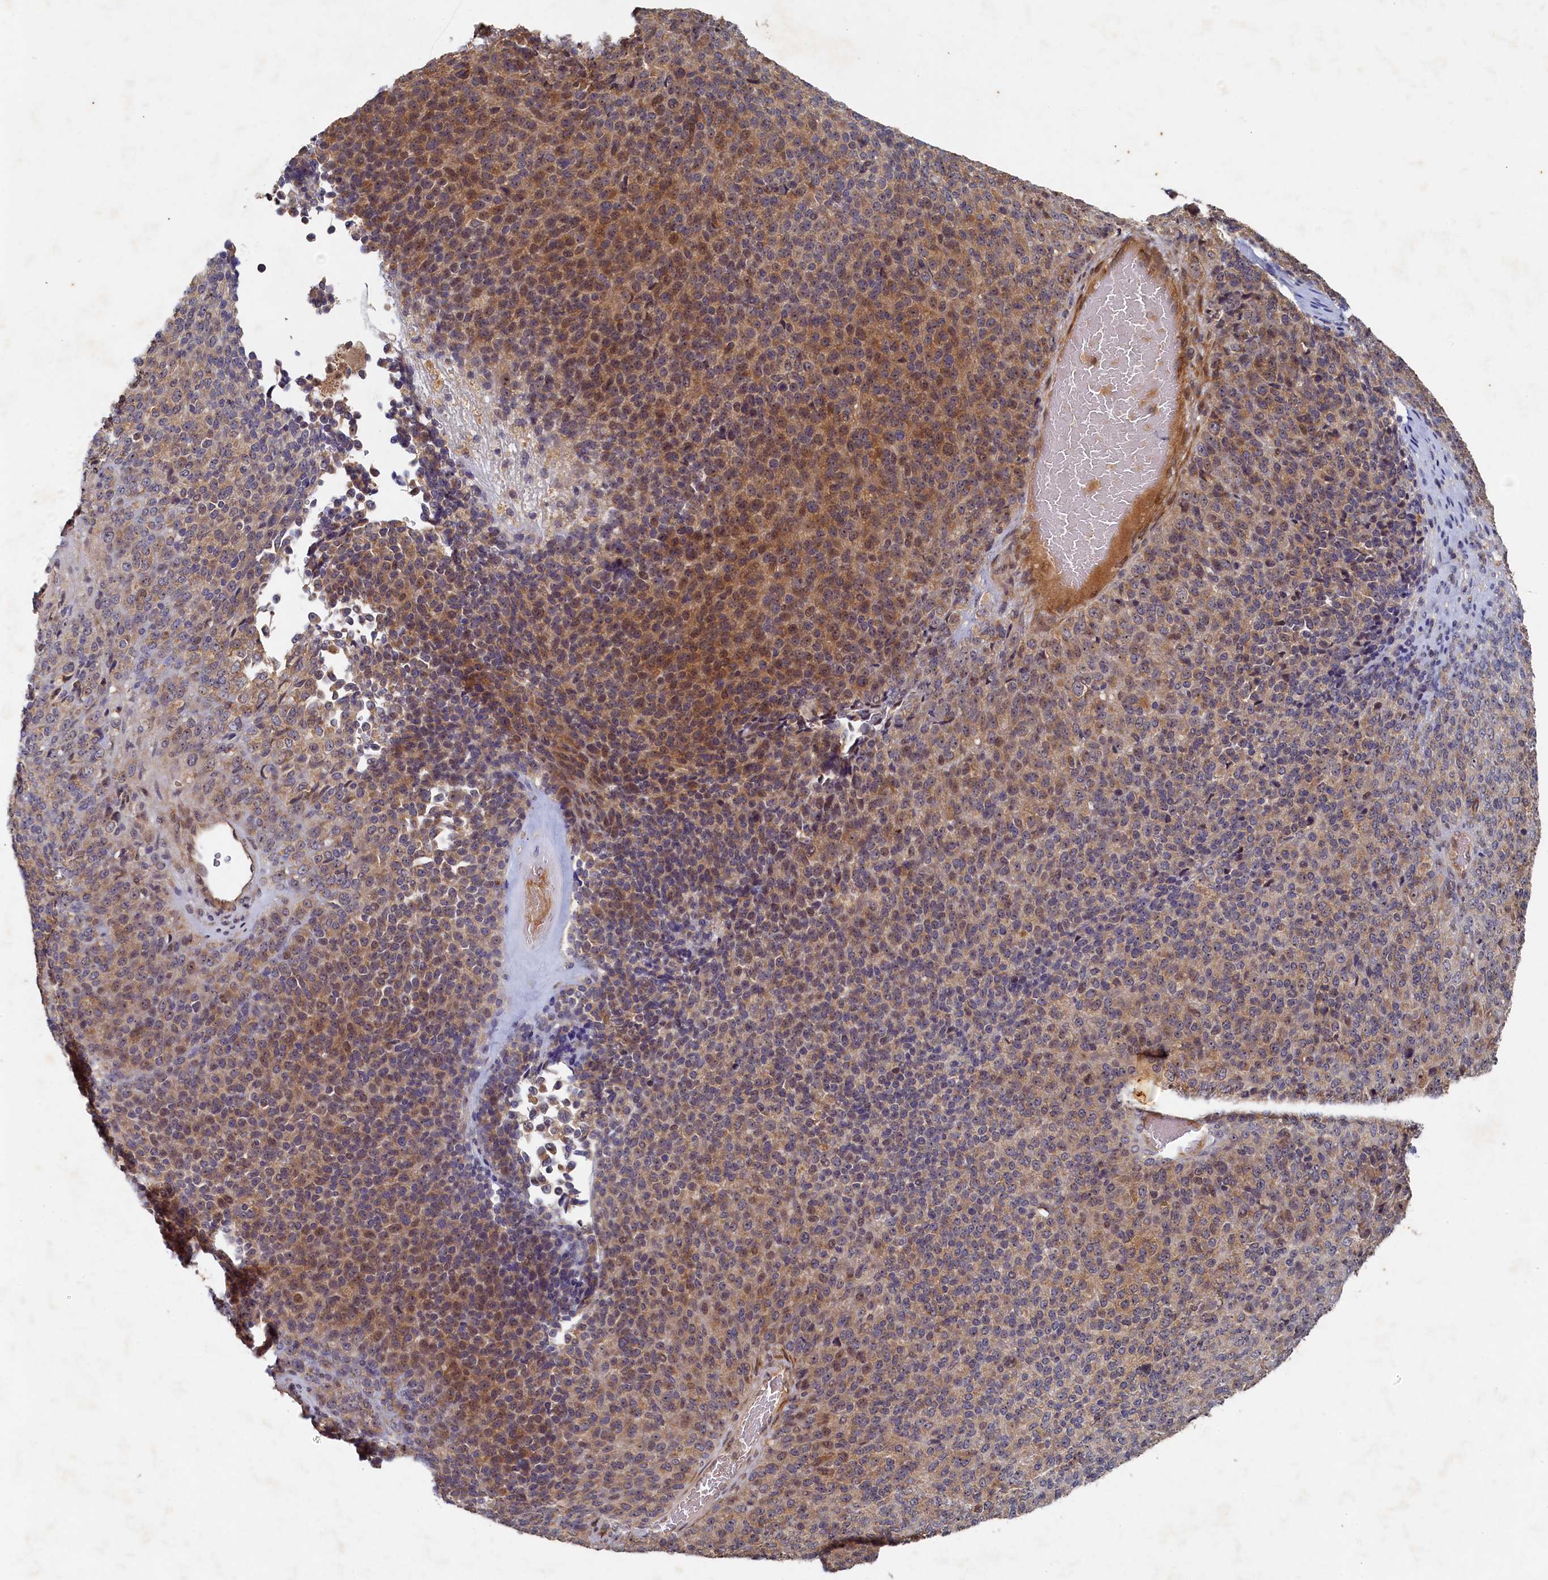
{"staining": {"intensity": "moderate", "quantity": ">75%", "location": "cytoplasmic/membranous"}, "tissue": "melanoma", "cell_type": "Tumor cells", "image_type": "cancer", "snomed": [{"axis": "morphology", "description": "Malignant melanoma, Metastatic site"}, {"axis": "topography", "description": "Brain"}], "caption": "This is an image of immunohistochemistry (IHC) staining of malignant melanoma (metastatic site), which shows moderate expression in the cytoplasmic/membranous of tumor cells.", "gene": "CEP20", "patient": {"sex": "female", "age": 56}}